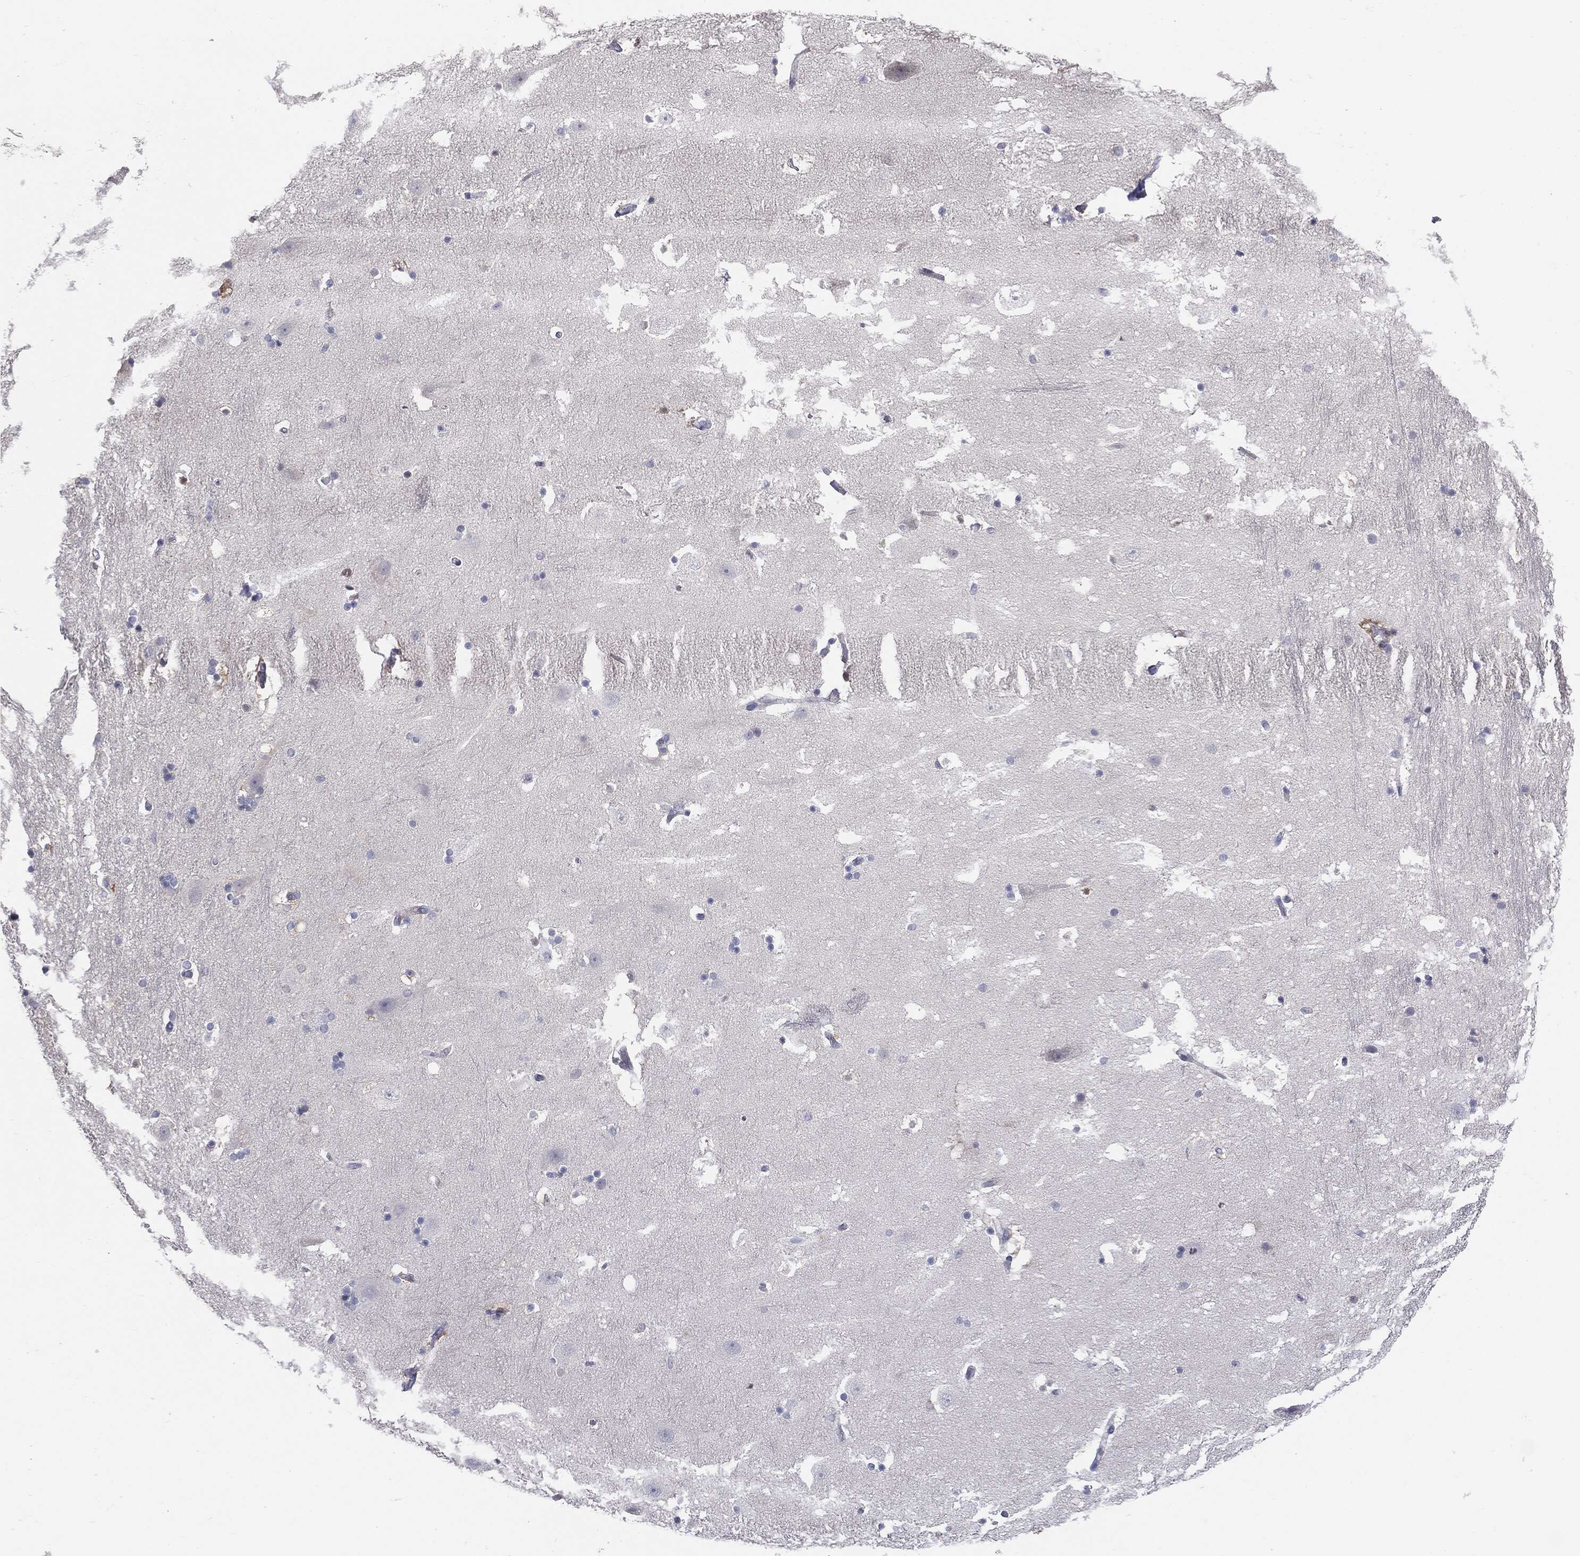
{"staining": {"intensity": "negative", "quantity": "none", "location": "none"}, "tissue": "hippocampus", "cell_type": "Glial cells", "image_type": "normal", "snomed": [{"axis": "morphology", "description": "Normal tissue, NOS"}, {"axis": "topography", "description": "Hippocampus"}], "caption": "The micrograph shows no staining of glial cells in unremarkable hippocampus.", "gene": "KRT5", "patient": {"sex": "male", "age": 51}}